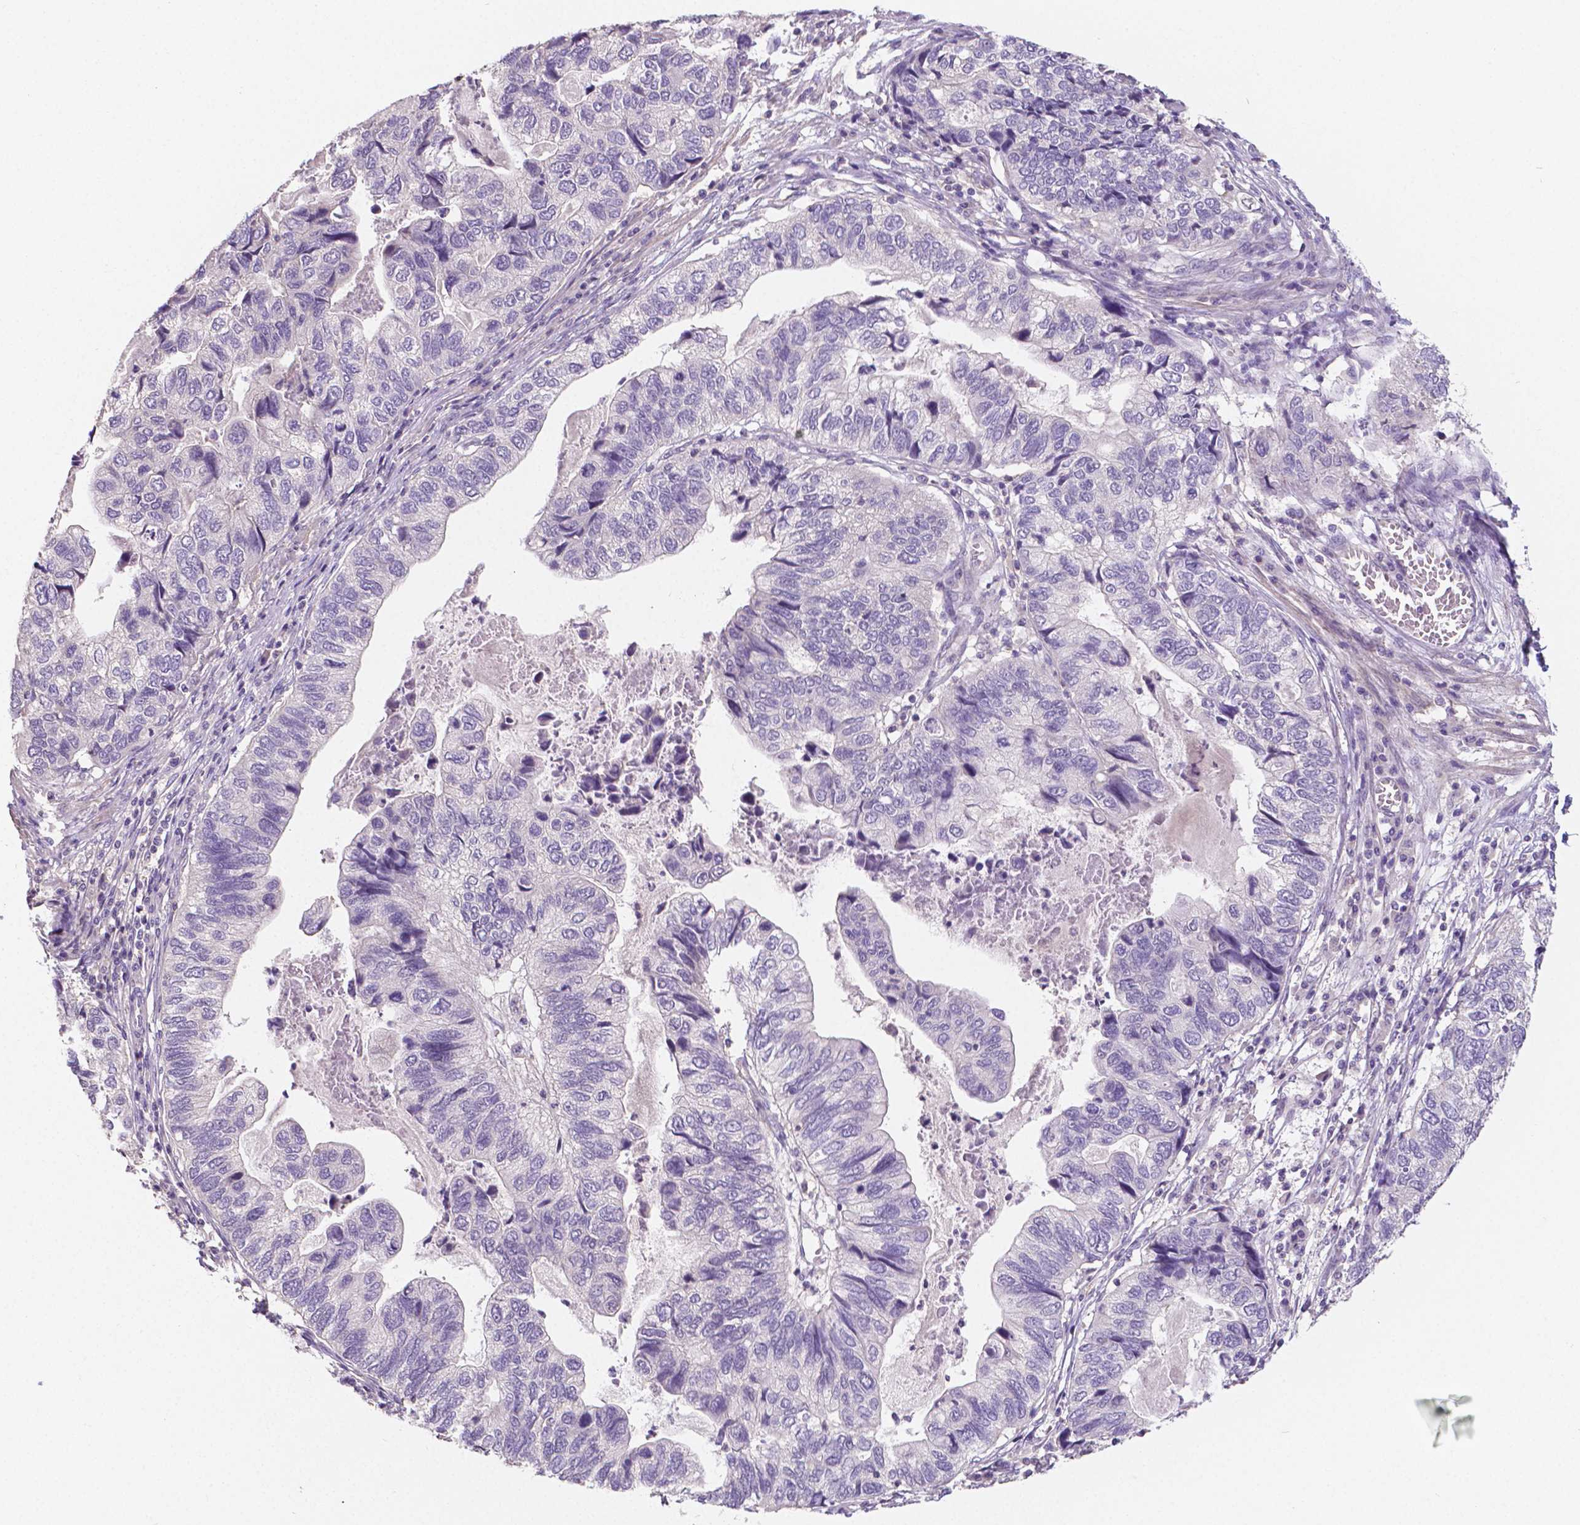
{"staining": {"intensity": "negative", "quantity": "none", "location": "none"}, "tissue": "stomach cancer", "cell_type": "Tumor cells", "image_type": "cancer", "snomed": [{"axis": "morphology", "description": "Adenocarcinoma, NOS"}, {"axis": "topography", "description": "Stomach, upper"}], "caption": "There is no significant expression in tumor cells of stomach cancer. (IHC, brightfield microscopy, high magnification).", "gene": "CRMP1", "patient": {"sex": "female", "age": 67}}